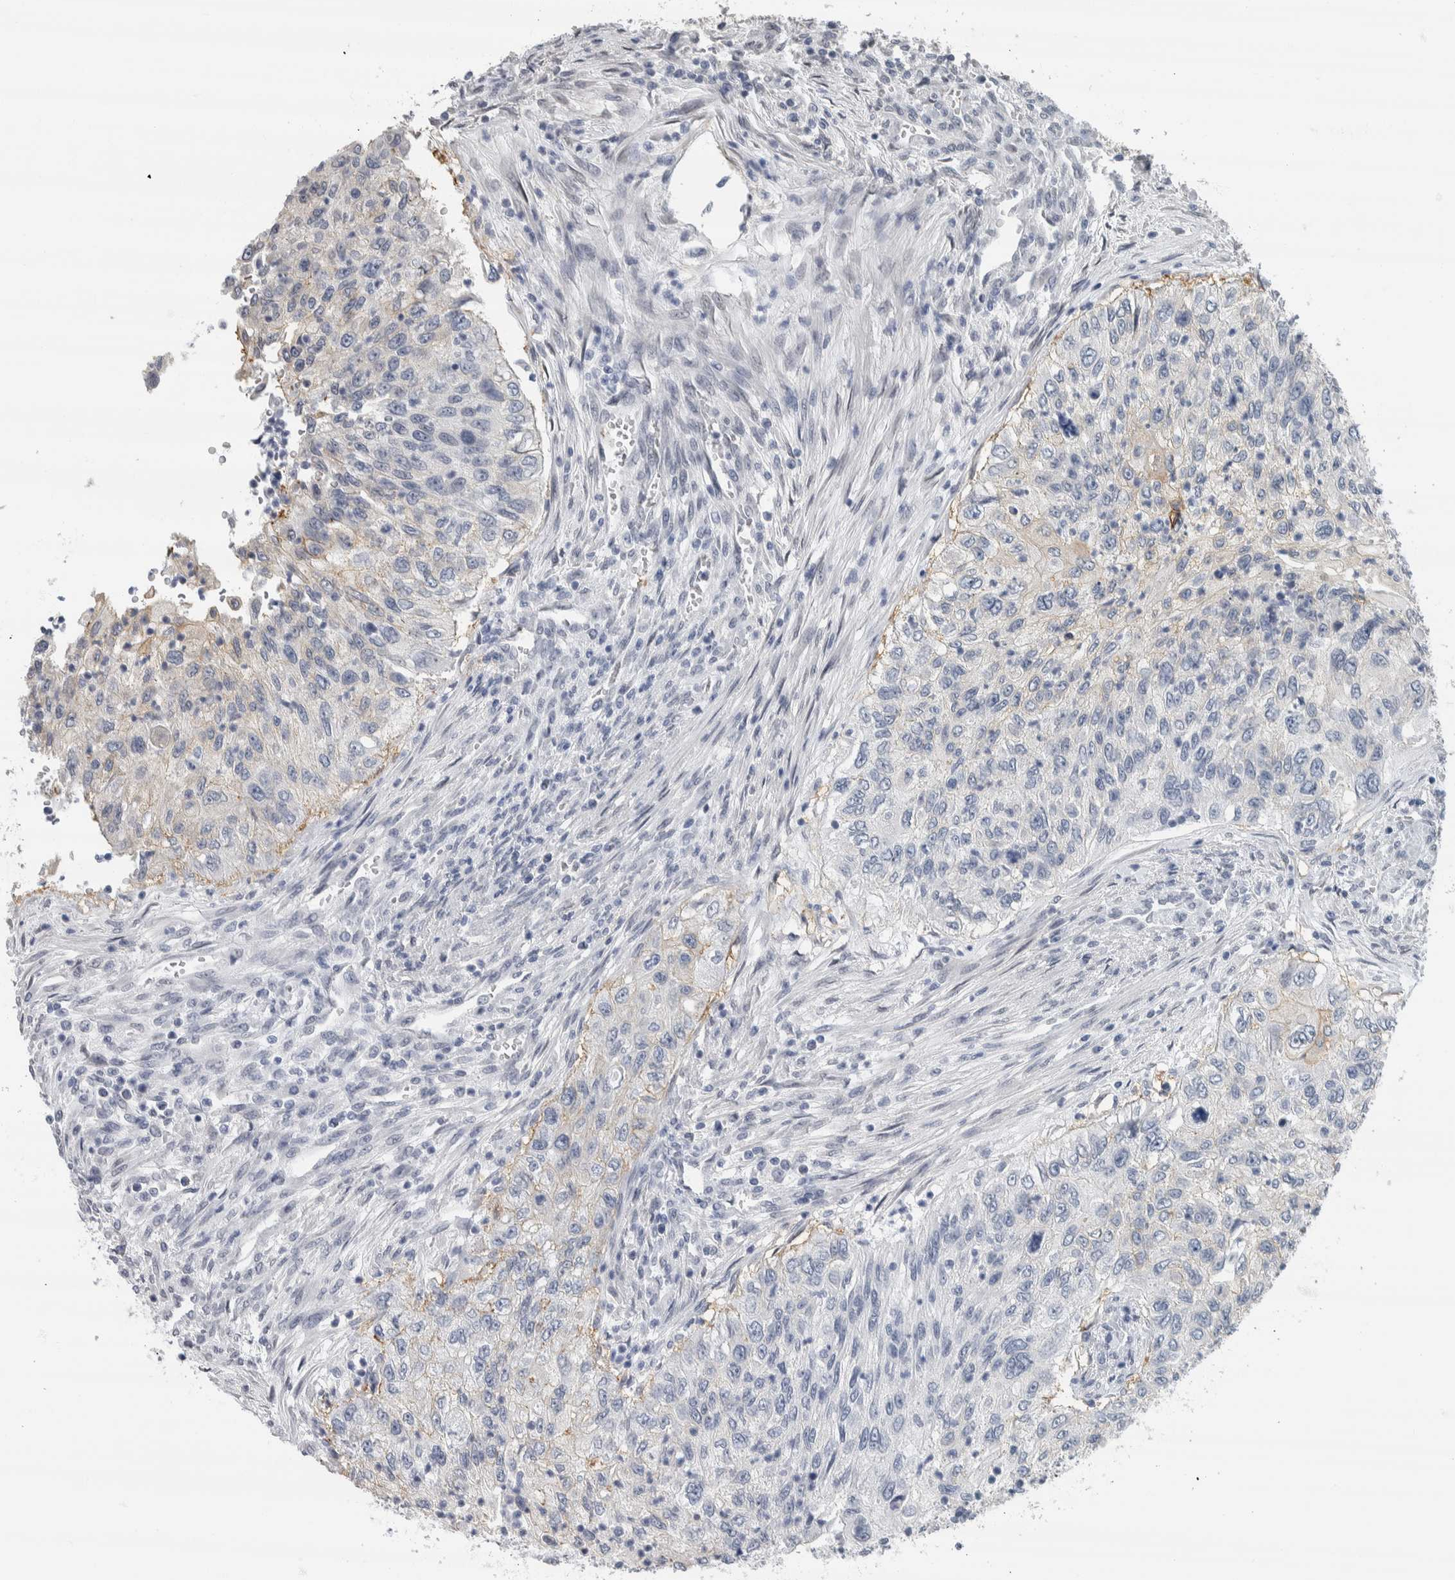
{"staining": {"intensity": "negative", "quantity": "none", "location": "none"}, "tissue": "urothelial cancer", "cell_type": "Tumor cells", "image_type": "cancer", "snomed": [{"axis": "morphology", "description": "Urothelial carcinoma, High grade"}, {"axis": "topography", "description": "Urinary bladder"}], "caption": "The image demonstrates no staining of tumor cells in urothelial carcinoma (high-grade).", "gene": "NEFM", "patient": {"sex": "female", "age": 60}}